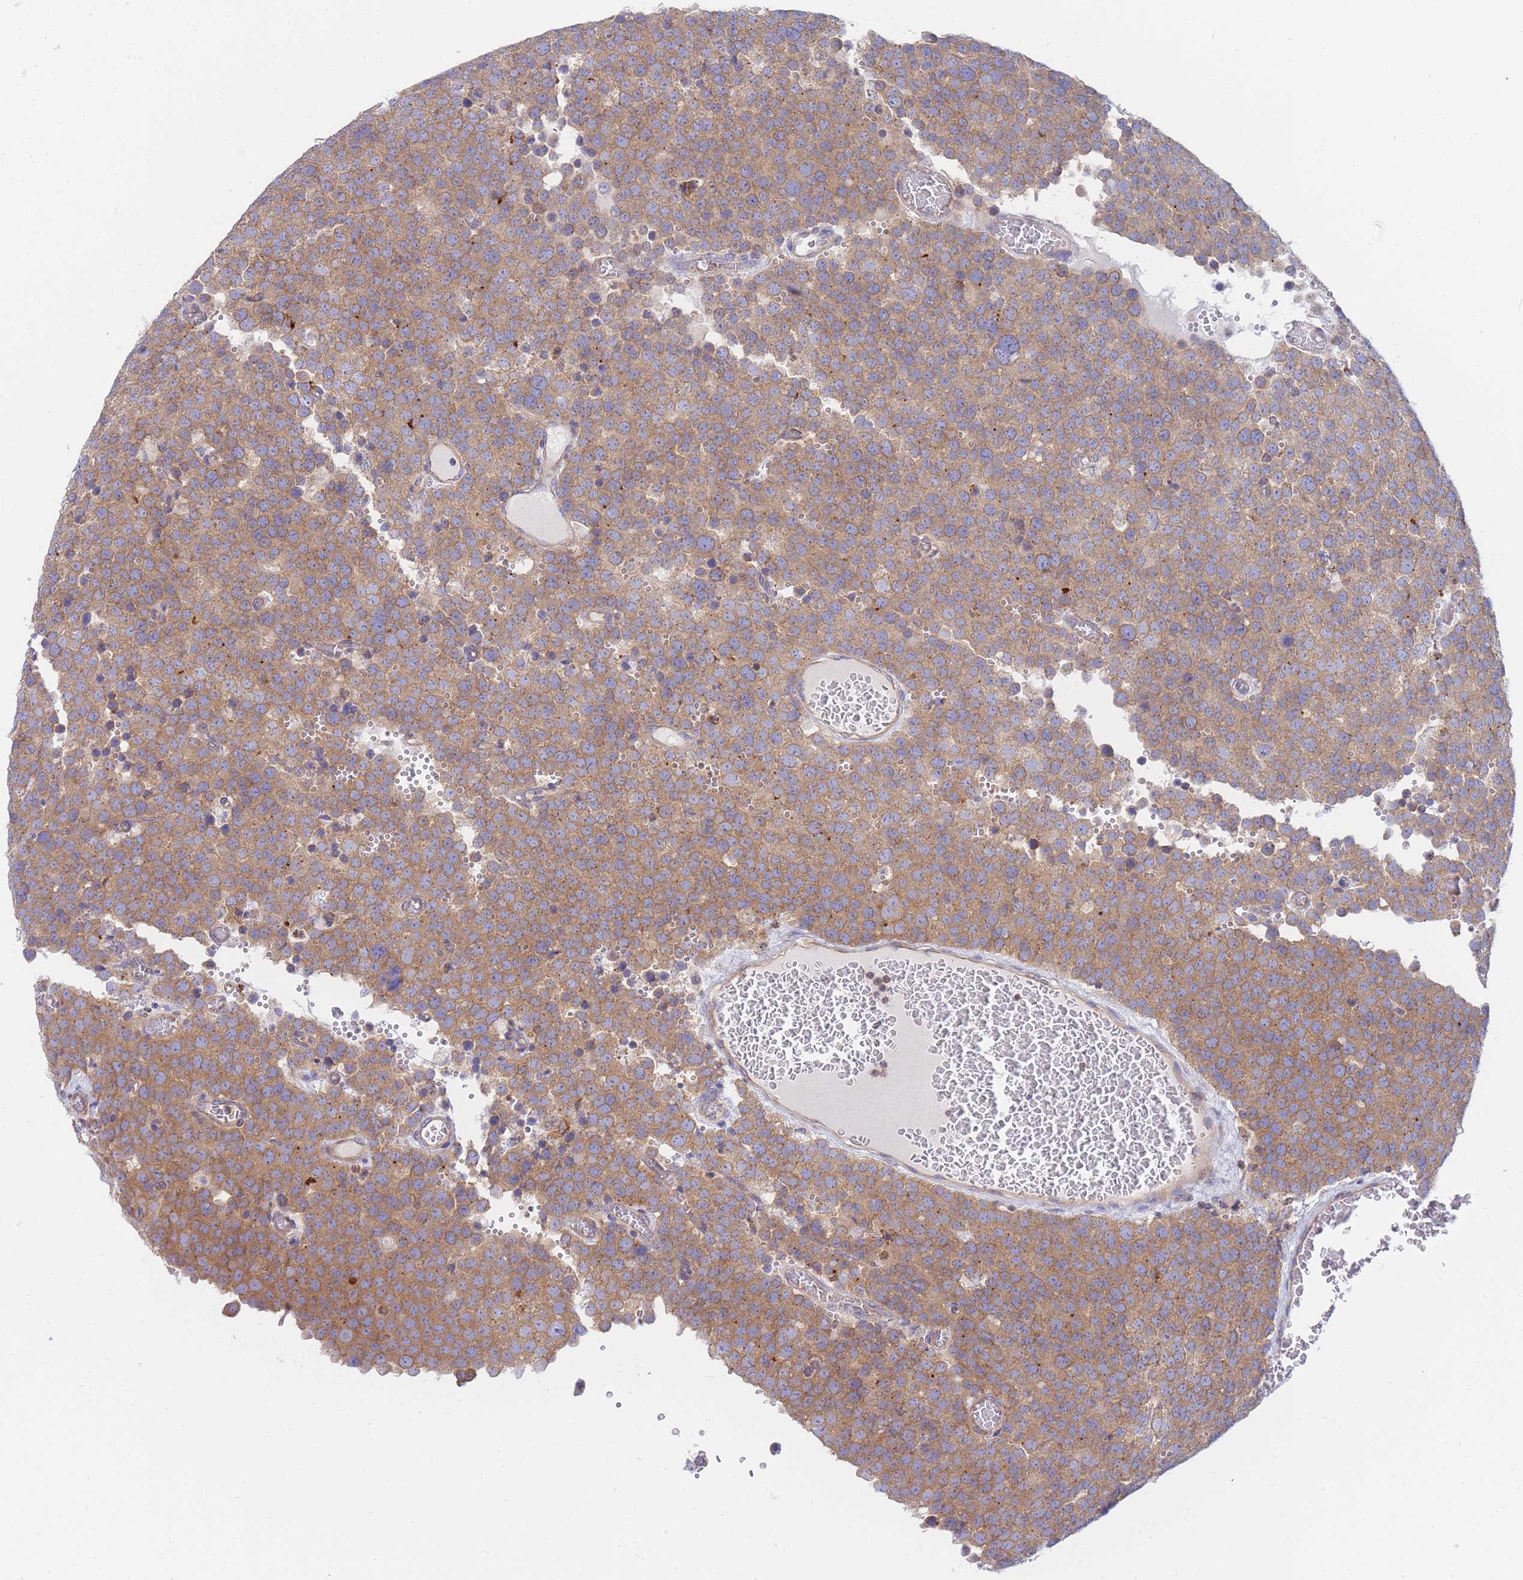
{"staining": {"intensity": "moderate", "quantity": ">75%", "location": "cytoplasmic/membranous"}, "tissue": "testis cancer", "cell_type": "Tumor cells", "image_type": "cancer", "snomed": [{"axis": "morphology", "description": "Normal tissue, NOS"}, {"axis": "morphology", "description": "Seminoma, NOS"}, {"axis": "topography", "description": "Testis"}], "caption": "This is an image of IHC staining of testis cancer, which shows moderate positivity in the cytoplasmic/membranous of tumor cells.", "gene": "SH2B2", "patient": {"sex": "male", "age": 71}}